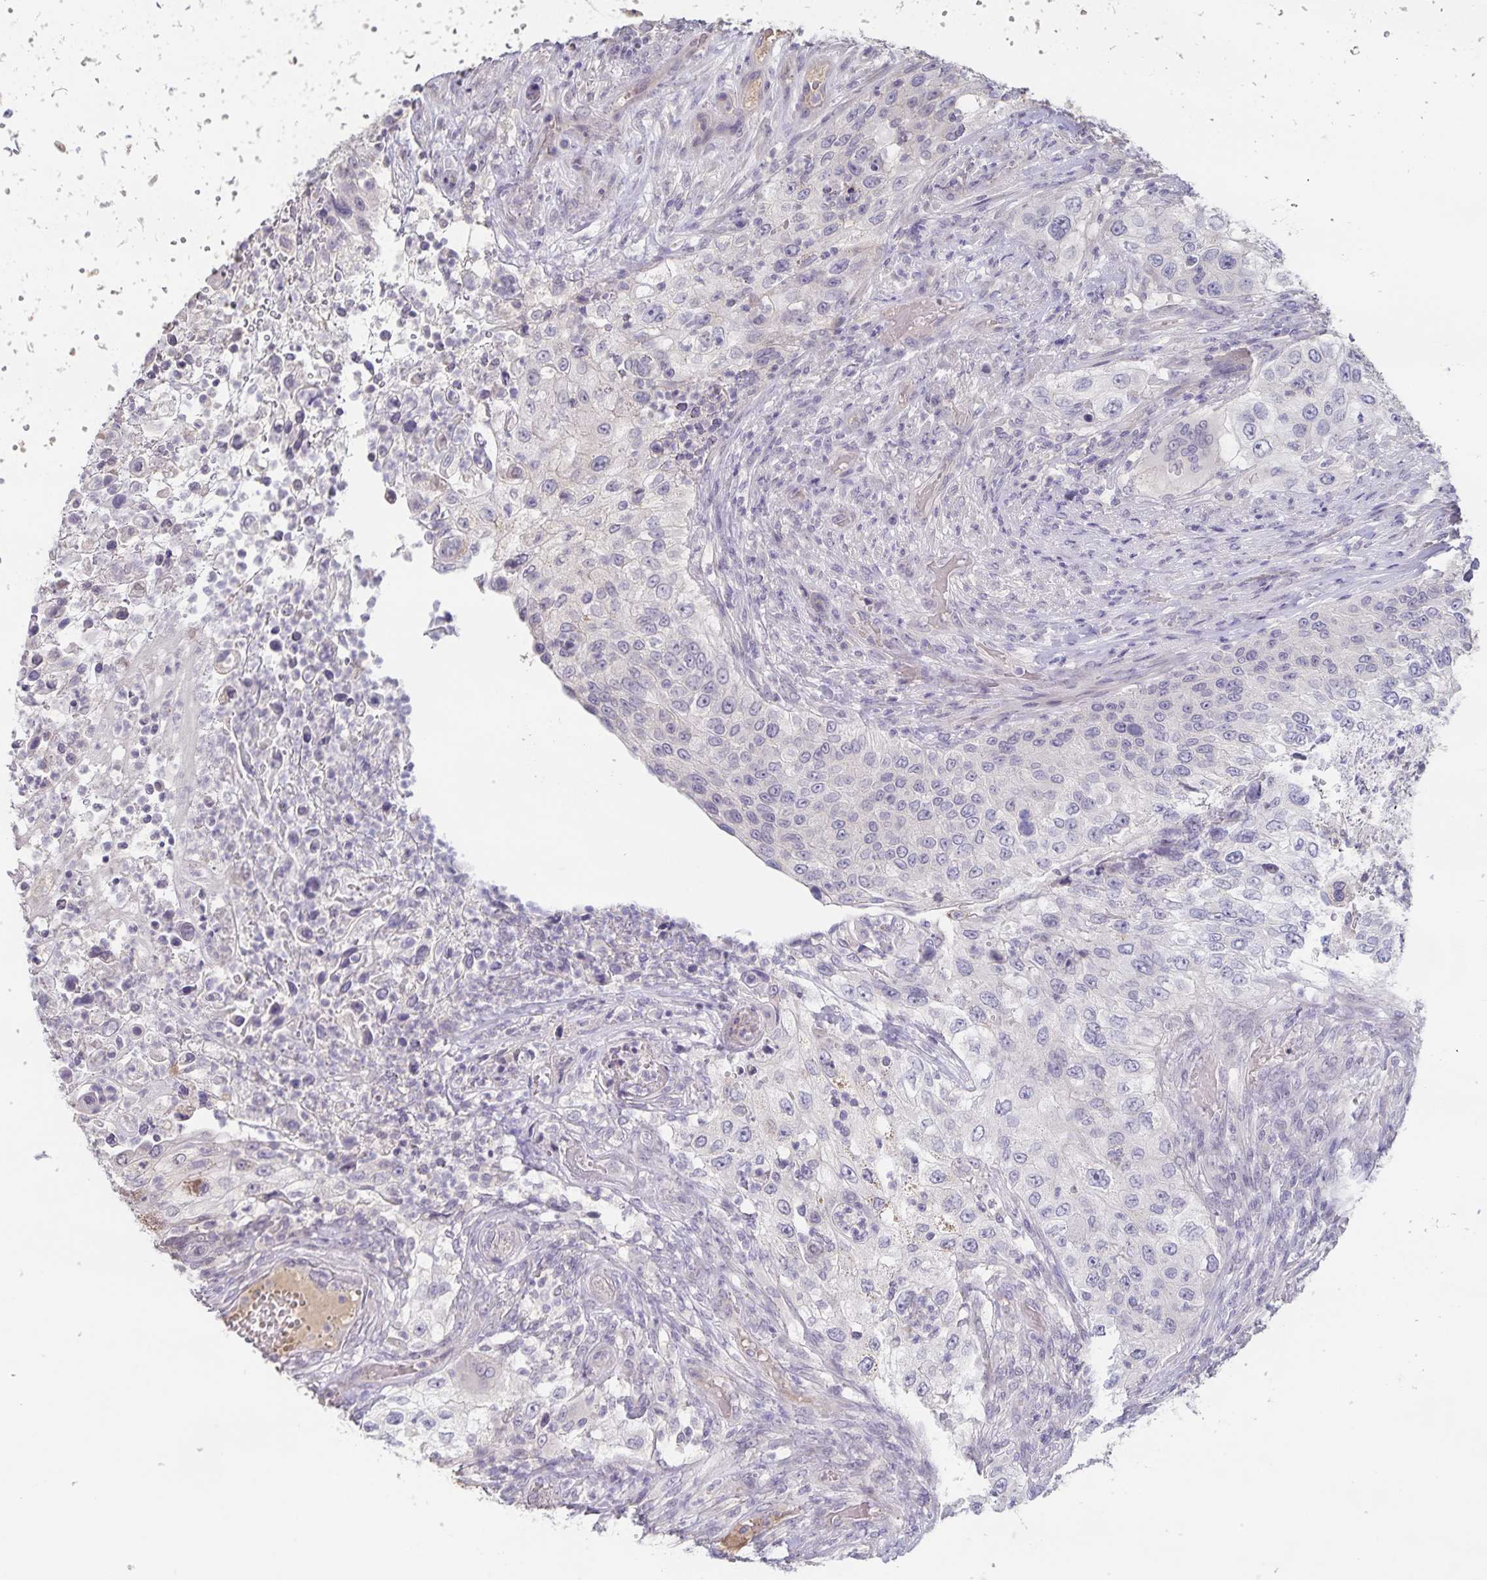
{"staining": {"intensity": "negative", "quantity": "none", "location": "none"}, "tissue": "urothelial cancer", "cell_type": "Tumor cells", "image_type": "cancer", "snomed": [{"axis": "morphology", "description": "Urothelial carcinoma, High grade"}, {"axis": "topography", "description": "Urinary bladder"}], "caption": "Urothelial cancer was stained to show a protein in brown. There is no significant expression in tumor cells. The staining is performed using DAB brown chromogen with nuclei counter-stained in using hematoxylin.", "gene": "INSL5", "patient": {"sex": "female", "age": 60}}